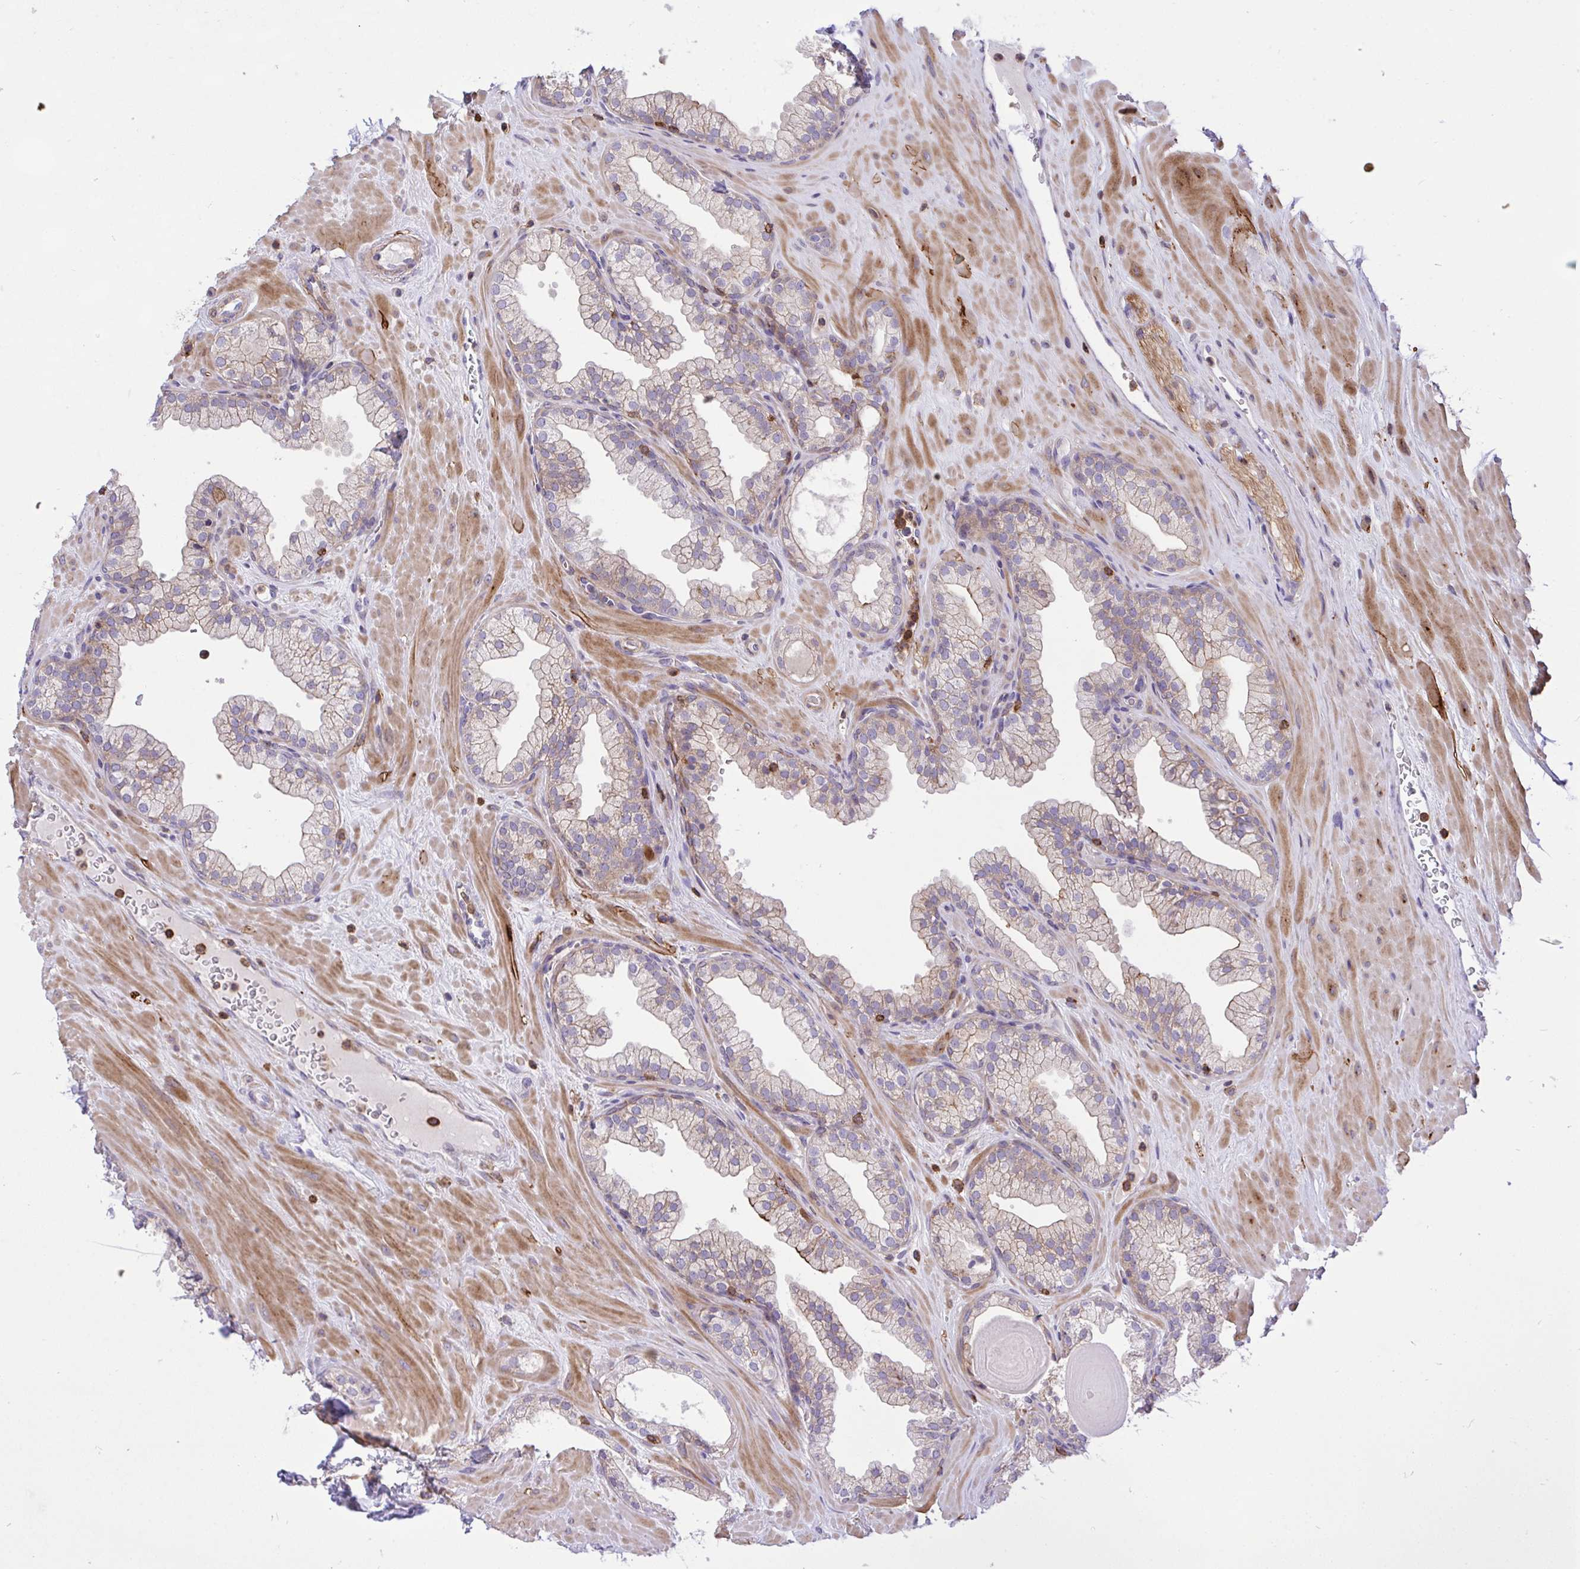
{"staining": {"intensity": "moderate", "quantity": "<25%", "location": "cytoplasmic/membranous"}, "tissue": "prostate", "cell_type": "Glandular cells", "image_type": "normal", "snomed": [{"axis": "morphology", "description": "Normal tissue, NOS"}, {"axis": "topography", "description": "Prostate"}, {"axis": "topography", "description": "Peripheral nerve tissue"}], "caption": "Immunohistochemical staining of unremarkable prostate demonstrates <25% levels of moderate cytoplasmic/membranous protein positivity in about <25% of glandular cells.", "gene": "ERI1", "patient": {"sex": "male", "age": 61}}